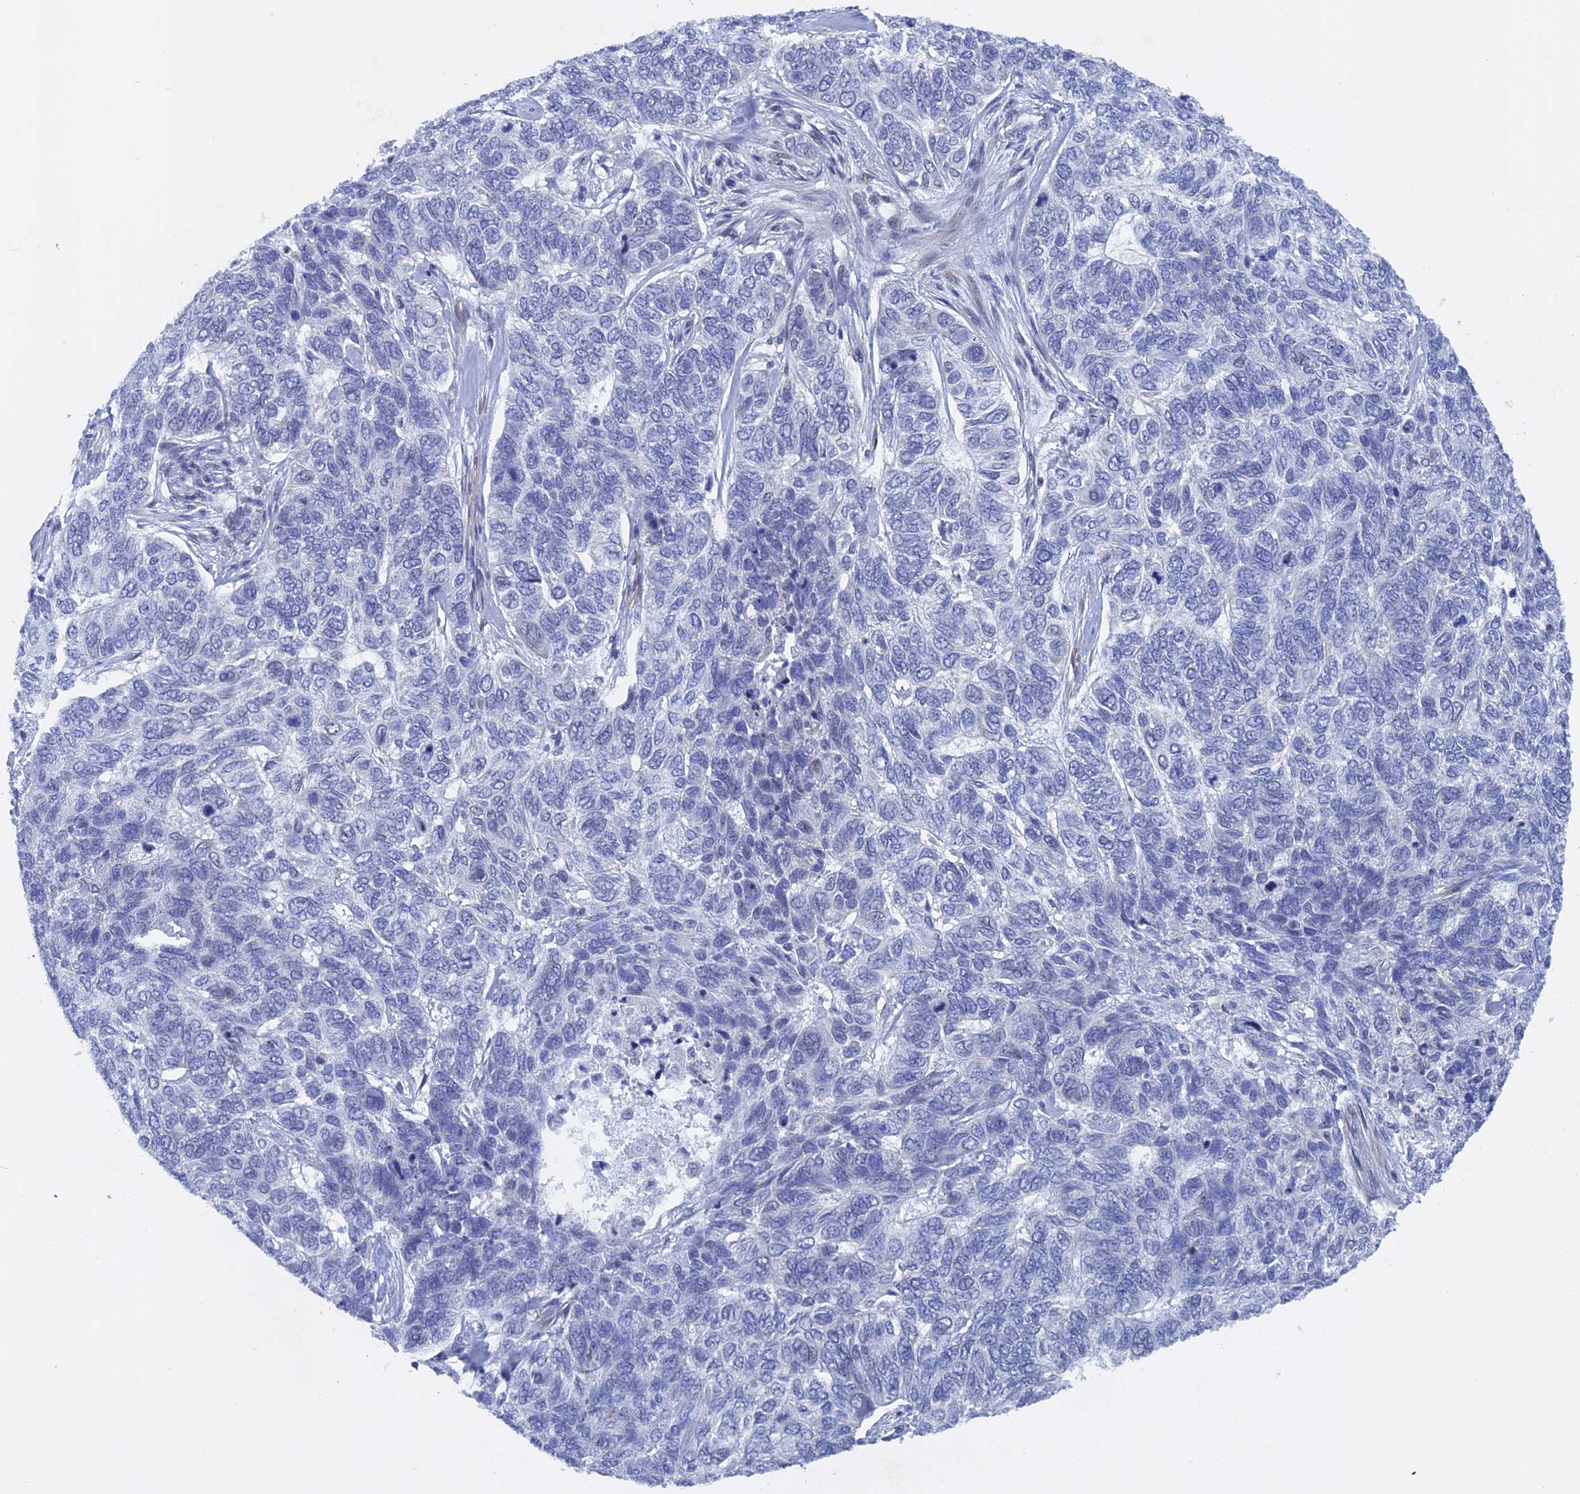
{"staining": {"intensity": "negative", "quantity": "none", "location": "none"}, "tissue": "skin cancer", "cell_type": "Tumor cells", "image_type": "cancer", "snomed": [{"axis": "morphology", "description": "Basal cell carcinoma"}, {"axis": "topography", "description": "Skin"}], "caption": "High magnification brightfield microscopy of skin basal cell carcinoma stained with DAB (brown) and counterstained with hematoxylin (blue): tumor cells show no significant expression.", "gene": "MTRF1", "patient": {"sex": "female", "age": 65}}